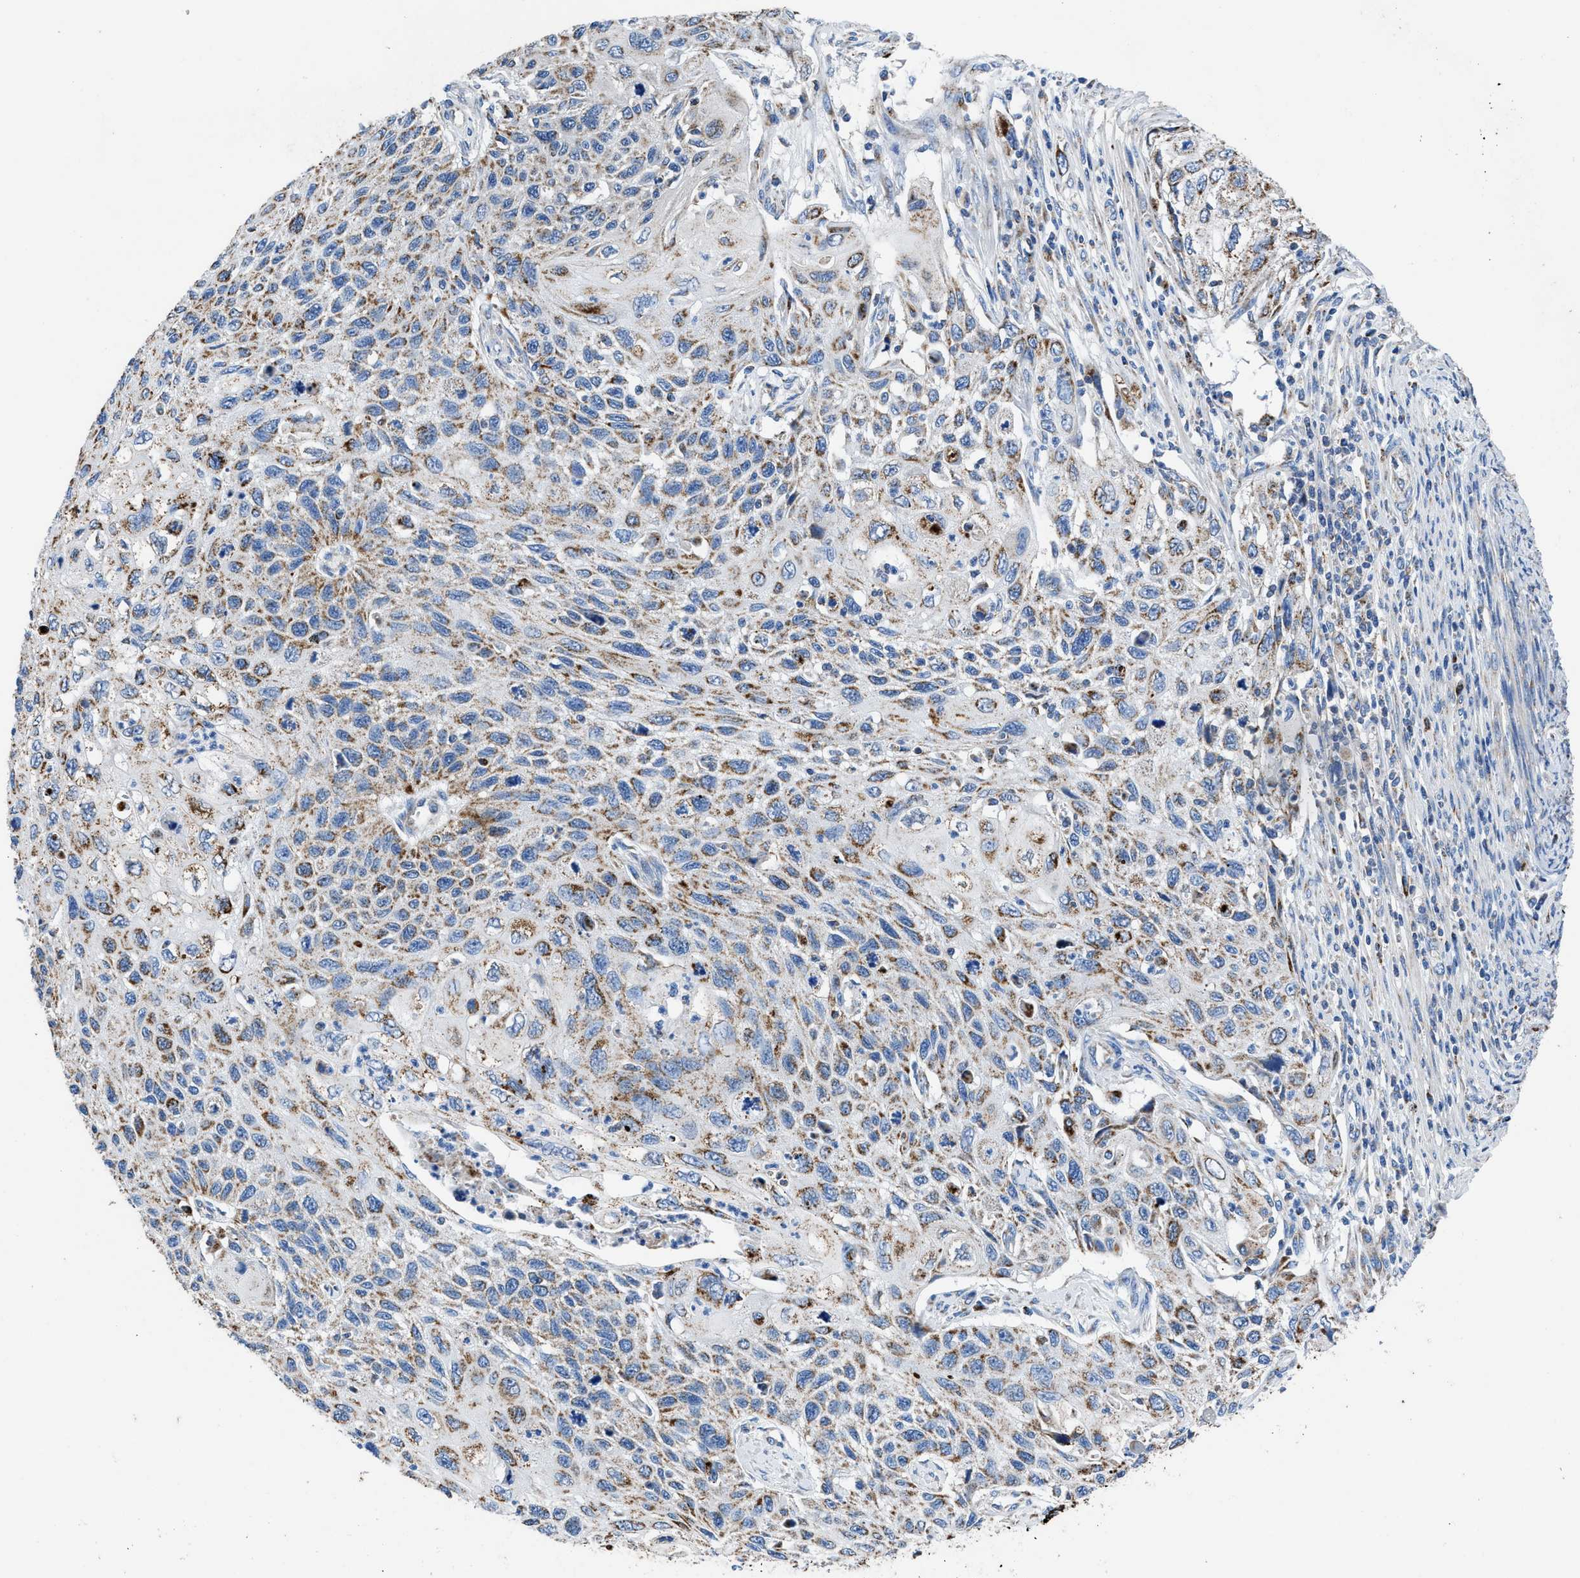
{"staining": {"intensity": "moderate", "quantity": "25%-75%", "location": "cytoplasmic/membranous"}, "tissue": "cervical cancer", "cell_type": "Tumor cells", "image_type": "cancer", "snomed": [{"axis": "morphology", "description": "Squamous cell carcinoma, NOS"}, {"axis": "topography", "description": "Cervix"}], "caption": "Approximately 25%-75% of tumor cells in human squamous cell carcinoma (cervical) demonstrate moderate cytoplasmic/membranous protein positivity as visualized by brown immunohistochemical staining.", "gene": "ZDHHC3", "patient": {"sex": "female", "age": 70}}